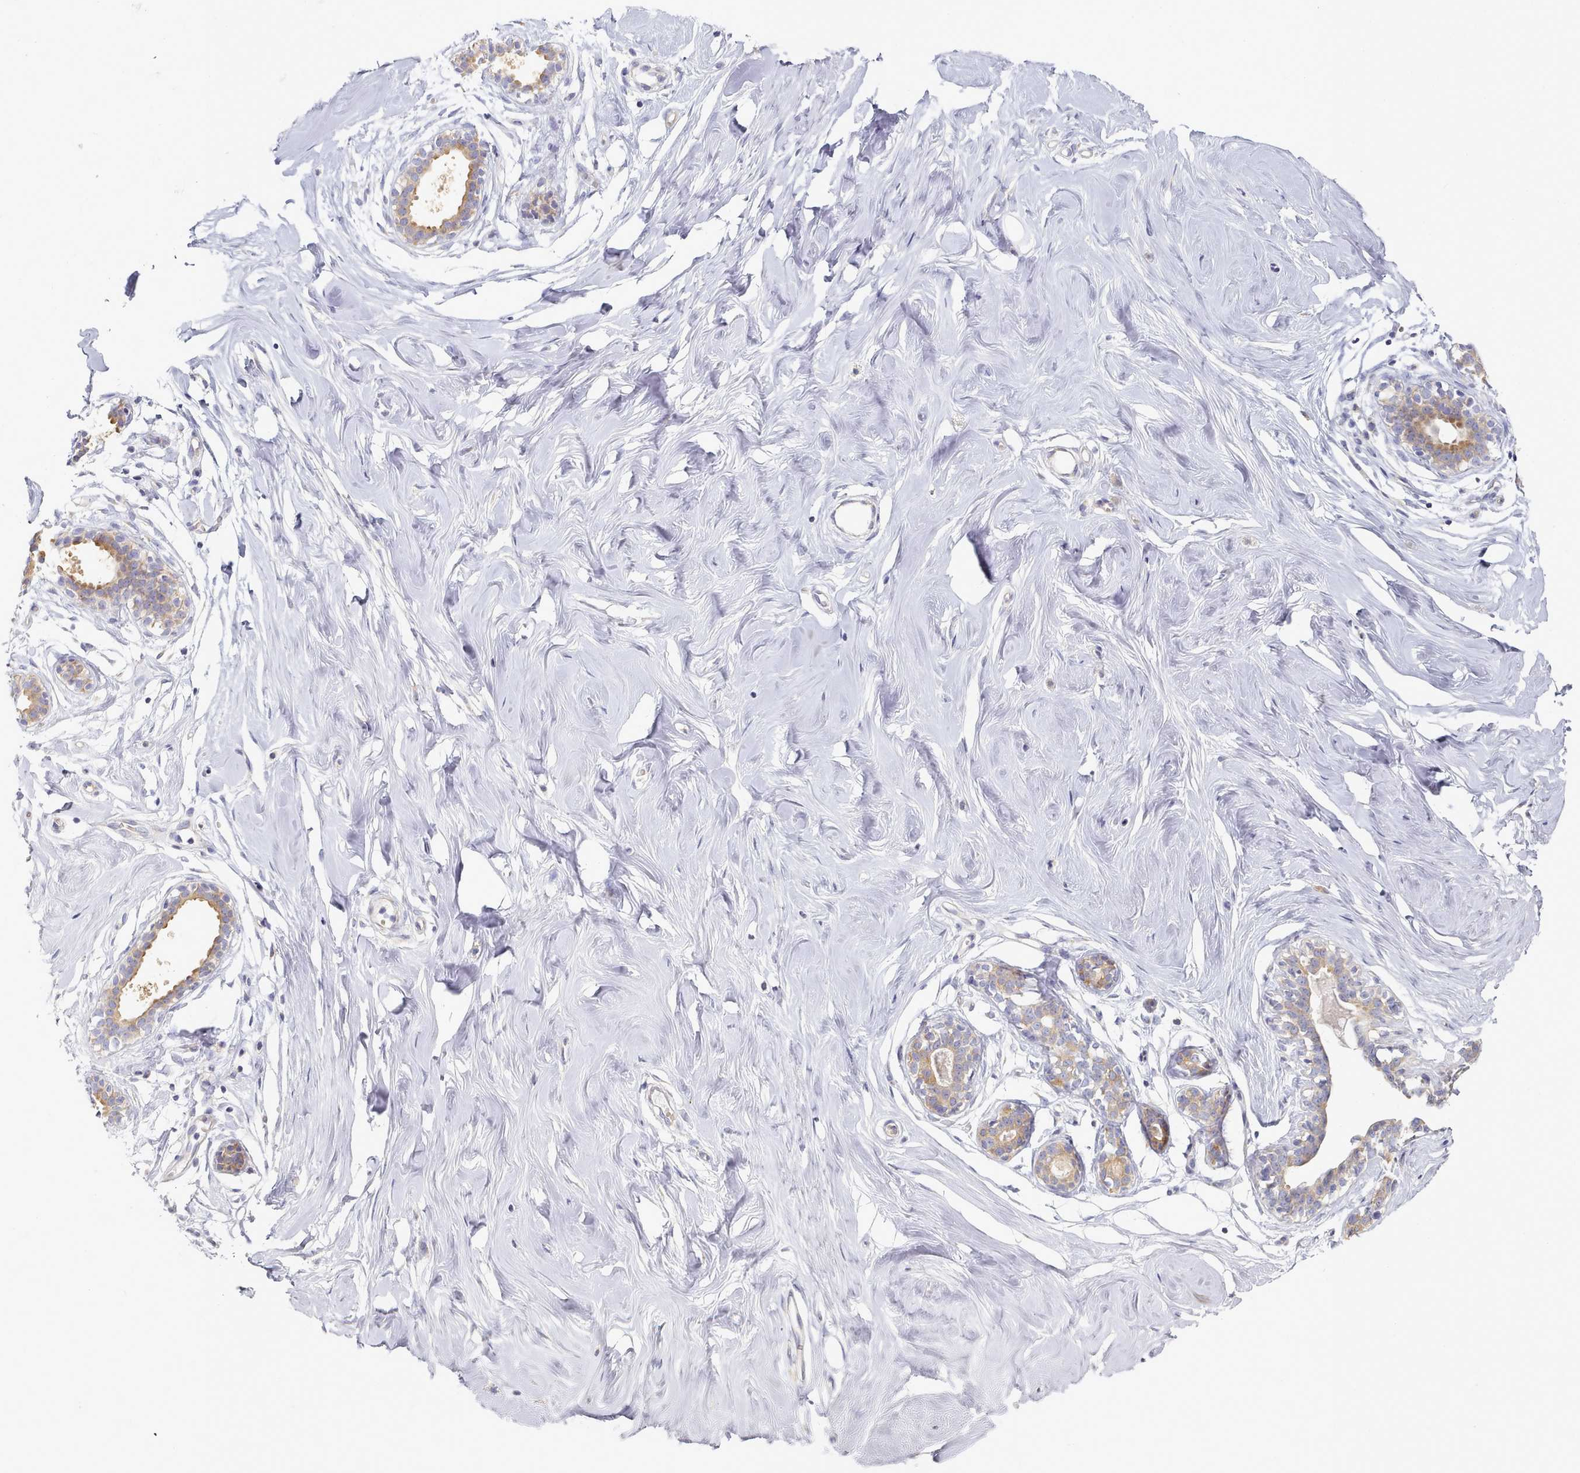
{"staining": {"intensity": "negative", "quantity": "none", "location": "none"}, "tissue": "breast", "cell_type": "Adipocytes", "image_type": "normal", "snomed": [{"axis": "morphology", "description": "Normal tissue, NOS"}, {"axis": "morphology", "description": "Adenoma, NOS"}, {"axis": "topography", "description": "Breast"}], "caption": "IHC micrograph of normal breast: human breast stained with DAB (3,3'-diaminobenzidine) exhibits no significant protein expression in adipocytes. (DAB (3,3'-diaminobenzidine) IHC with hematoxylin counter stain).", "gene": "TYW1B", "patient": {"sex": "female", "age": 23}}